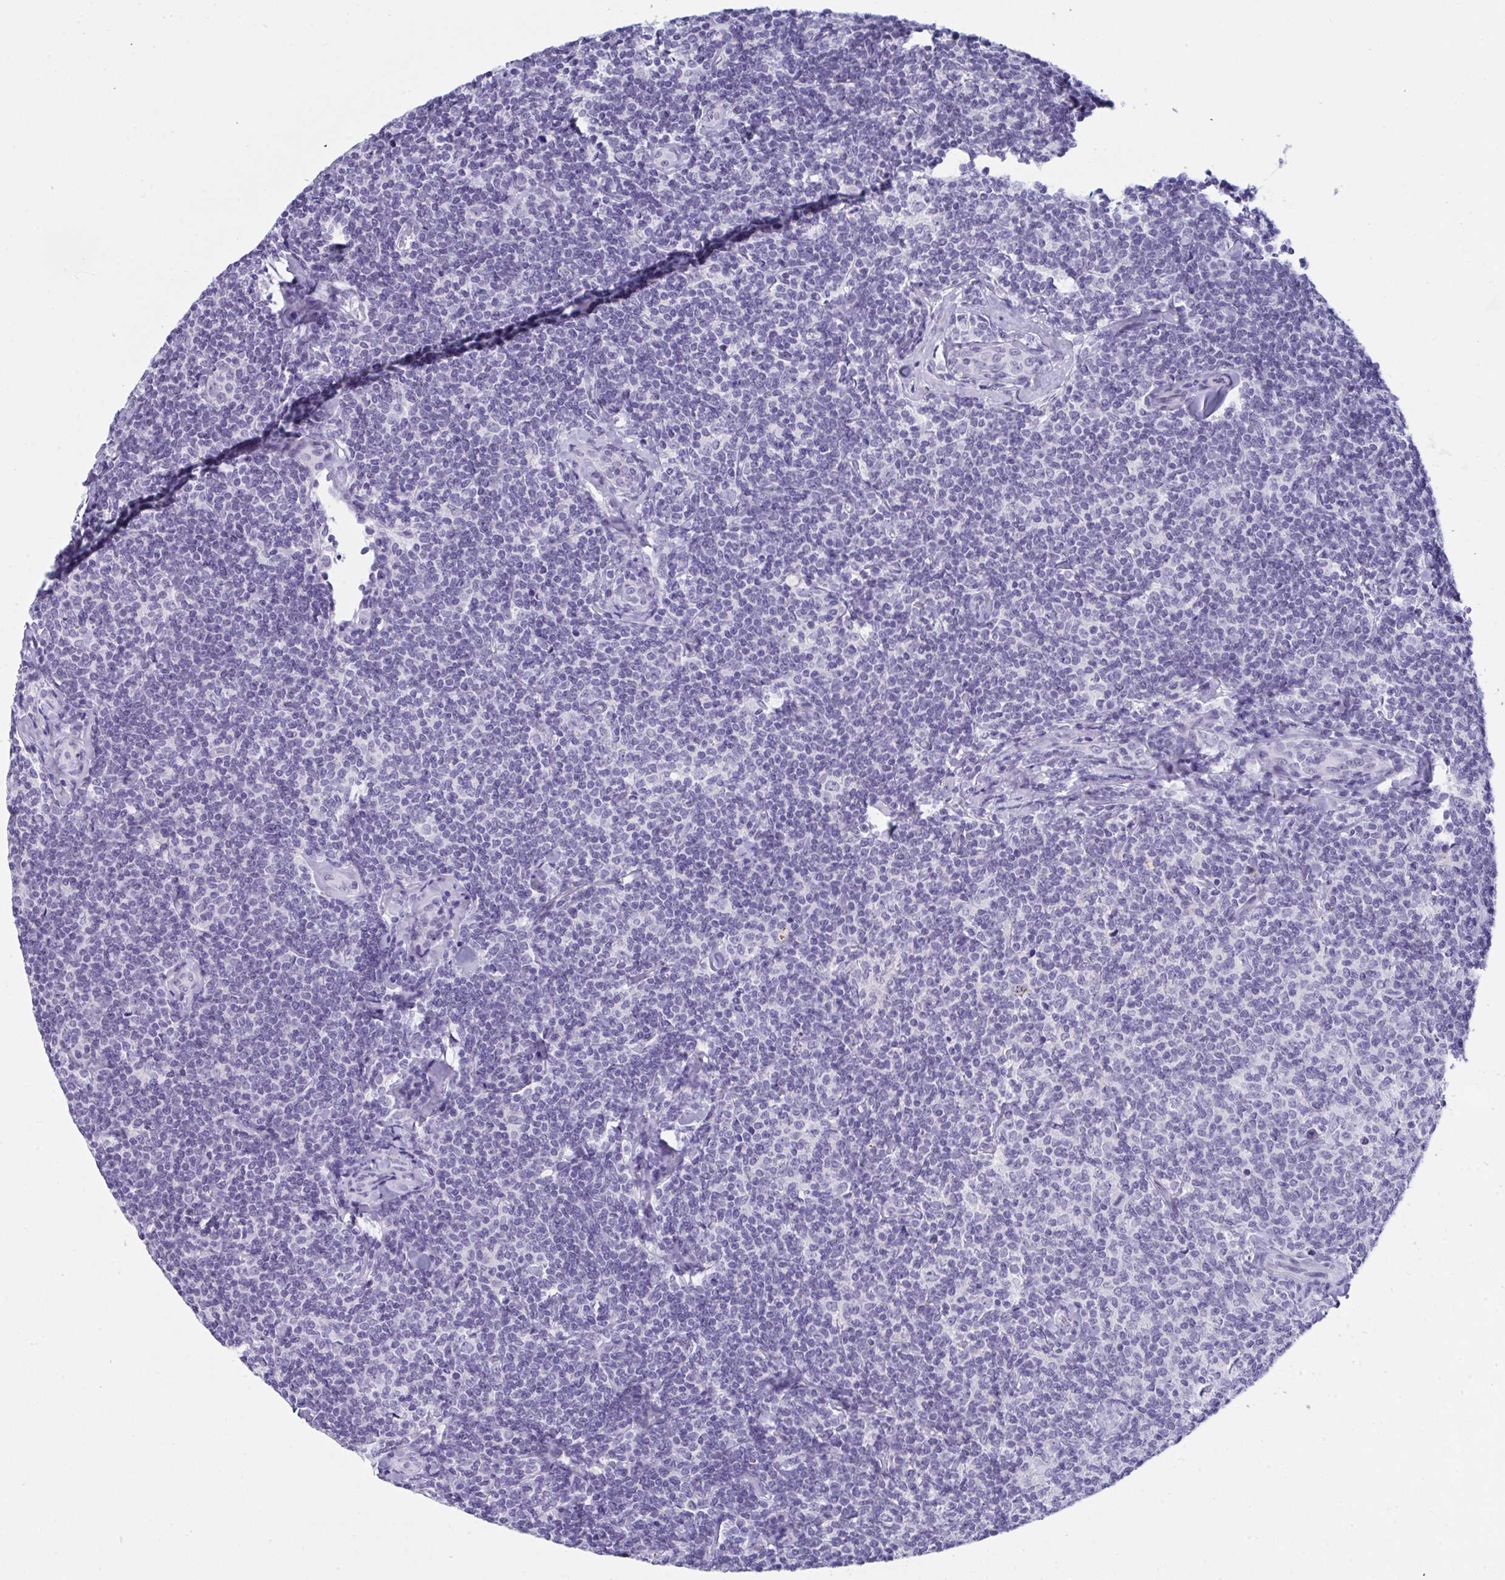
{"staining": {"intensity": "negative", "quantity": "none", "location": "none"}, "tissue": "lymphoma", "cell_type": "Tumor cells", "image_type": "cancer", "snomed": [{"axis": "morphology", "description": "Malignant lymphoma, non-Hodgkin's type, Low grade"}, {"axis": "topography", "description": "Lymph node"}], "caption": "Tumor cells are negative for brown protein staining in low-grade malignant lymphoma, non-Hodgkin's type.", "gene": "PRDM9", "patient": {"sex": "female", "age": 56}}